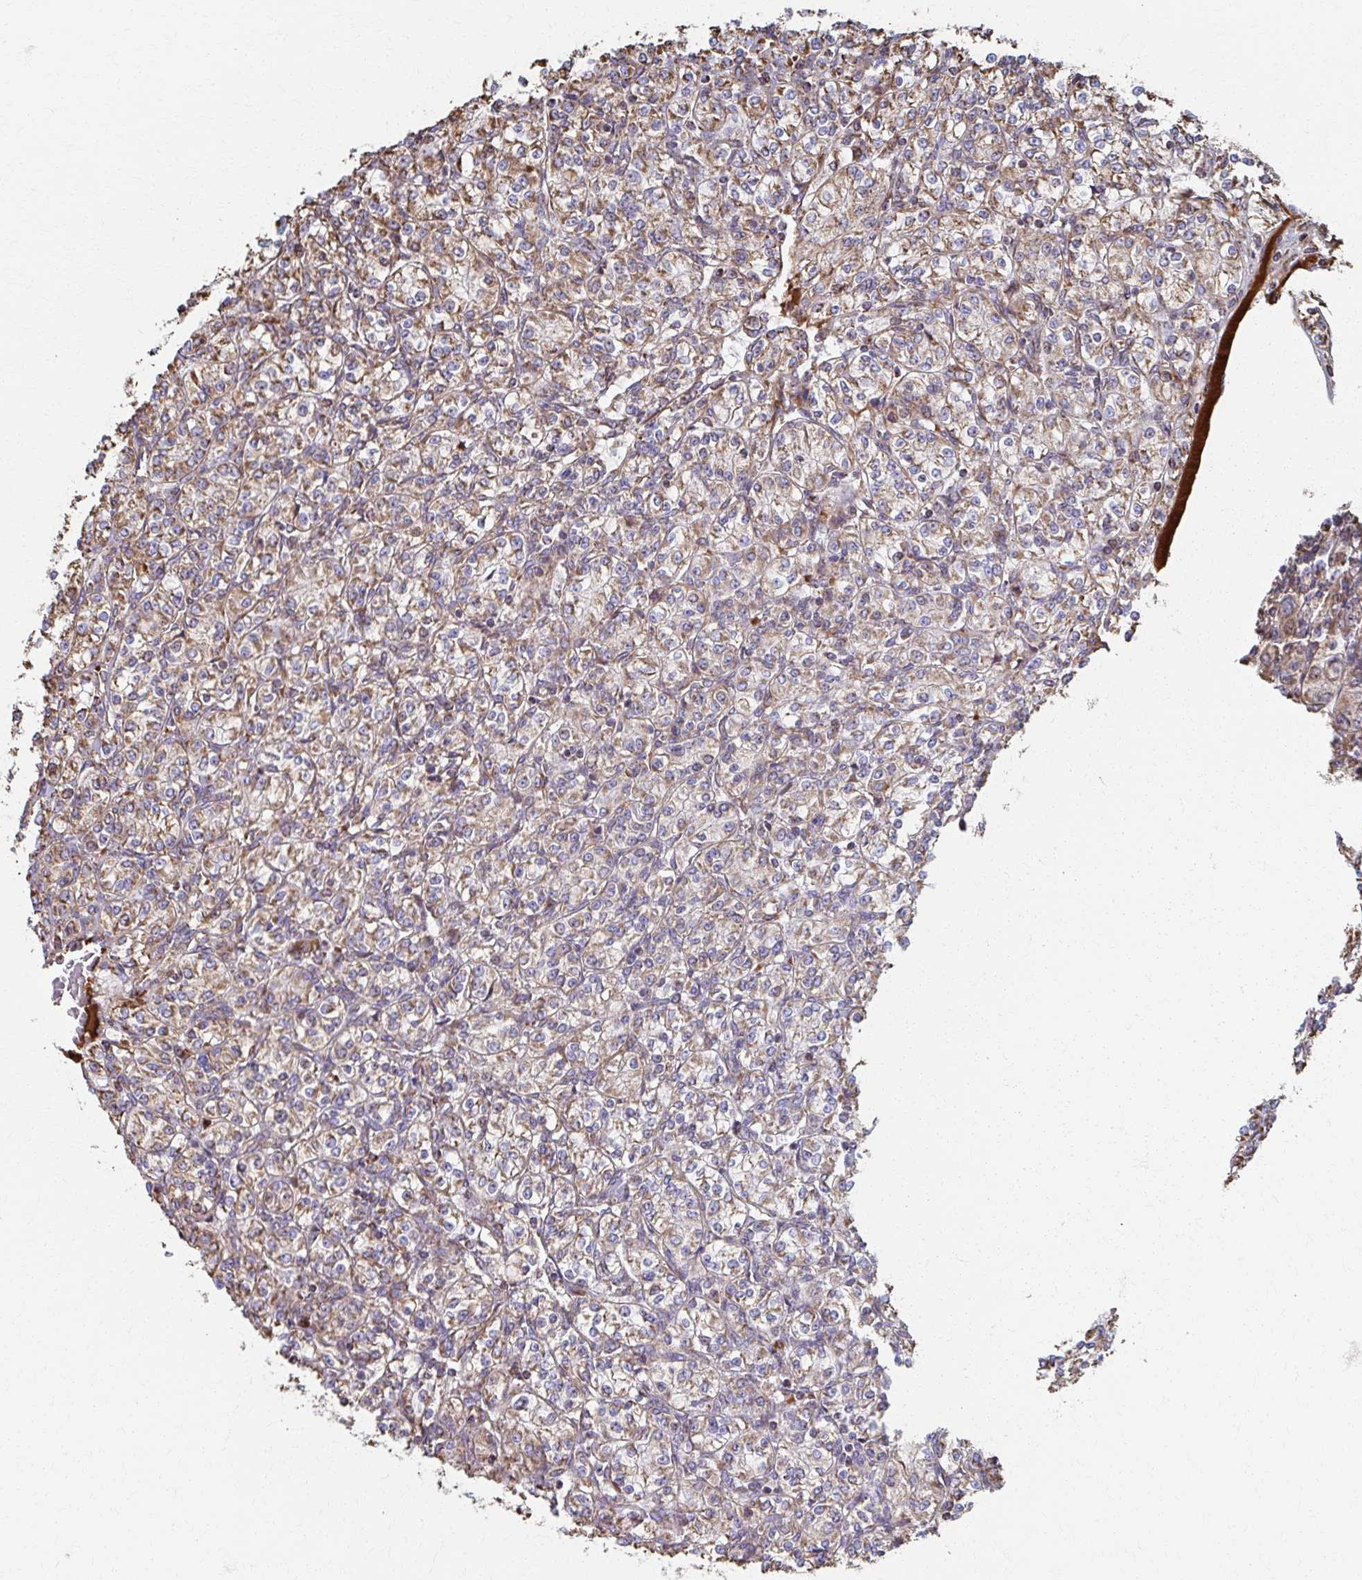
{"staining": {"intensity": "moderate", "quantity": ">75%", "location": "cytoplasmic/membranous"}, "tissue": "renal cancer", "cell_type": "Tumor cells", "image_type": "cancer", "snomed": [{"axis": "morphology", "description": "Adenocarcinoma, NOS"}, {"axis": "topography", "description": "Kidney"}], "caption": "An immunohistochemistry (IHC) micrograph of tumor tissue is shown. Protein staining in brown highlights moderate cytoplasmic/membranous positivity in renal adenocarcinoma within tumor cells. Using DAB (3,3'-diaminobenzidine) (brown) and hematoxylin (blue) stains, captured at high magnification using brightfield microscopy.", "gene": "SAT1", "patient": {"sex": "male", "age": 77}}